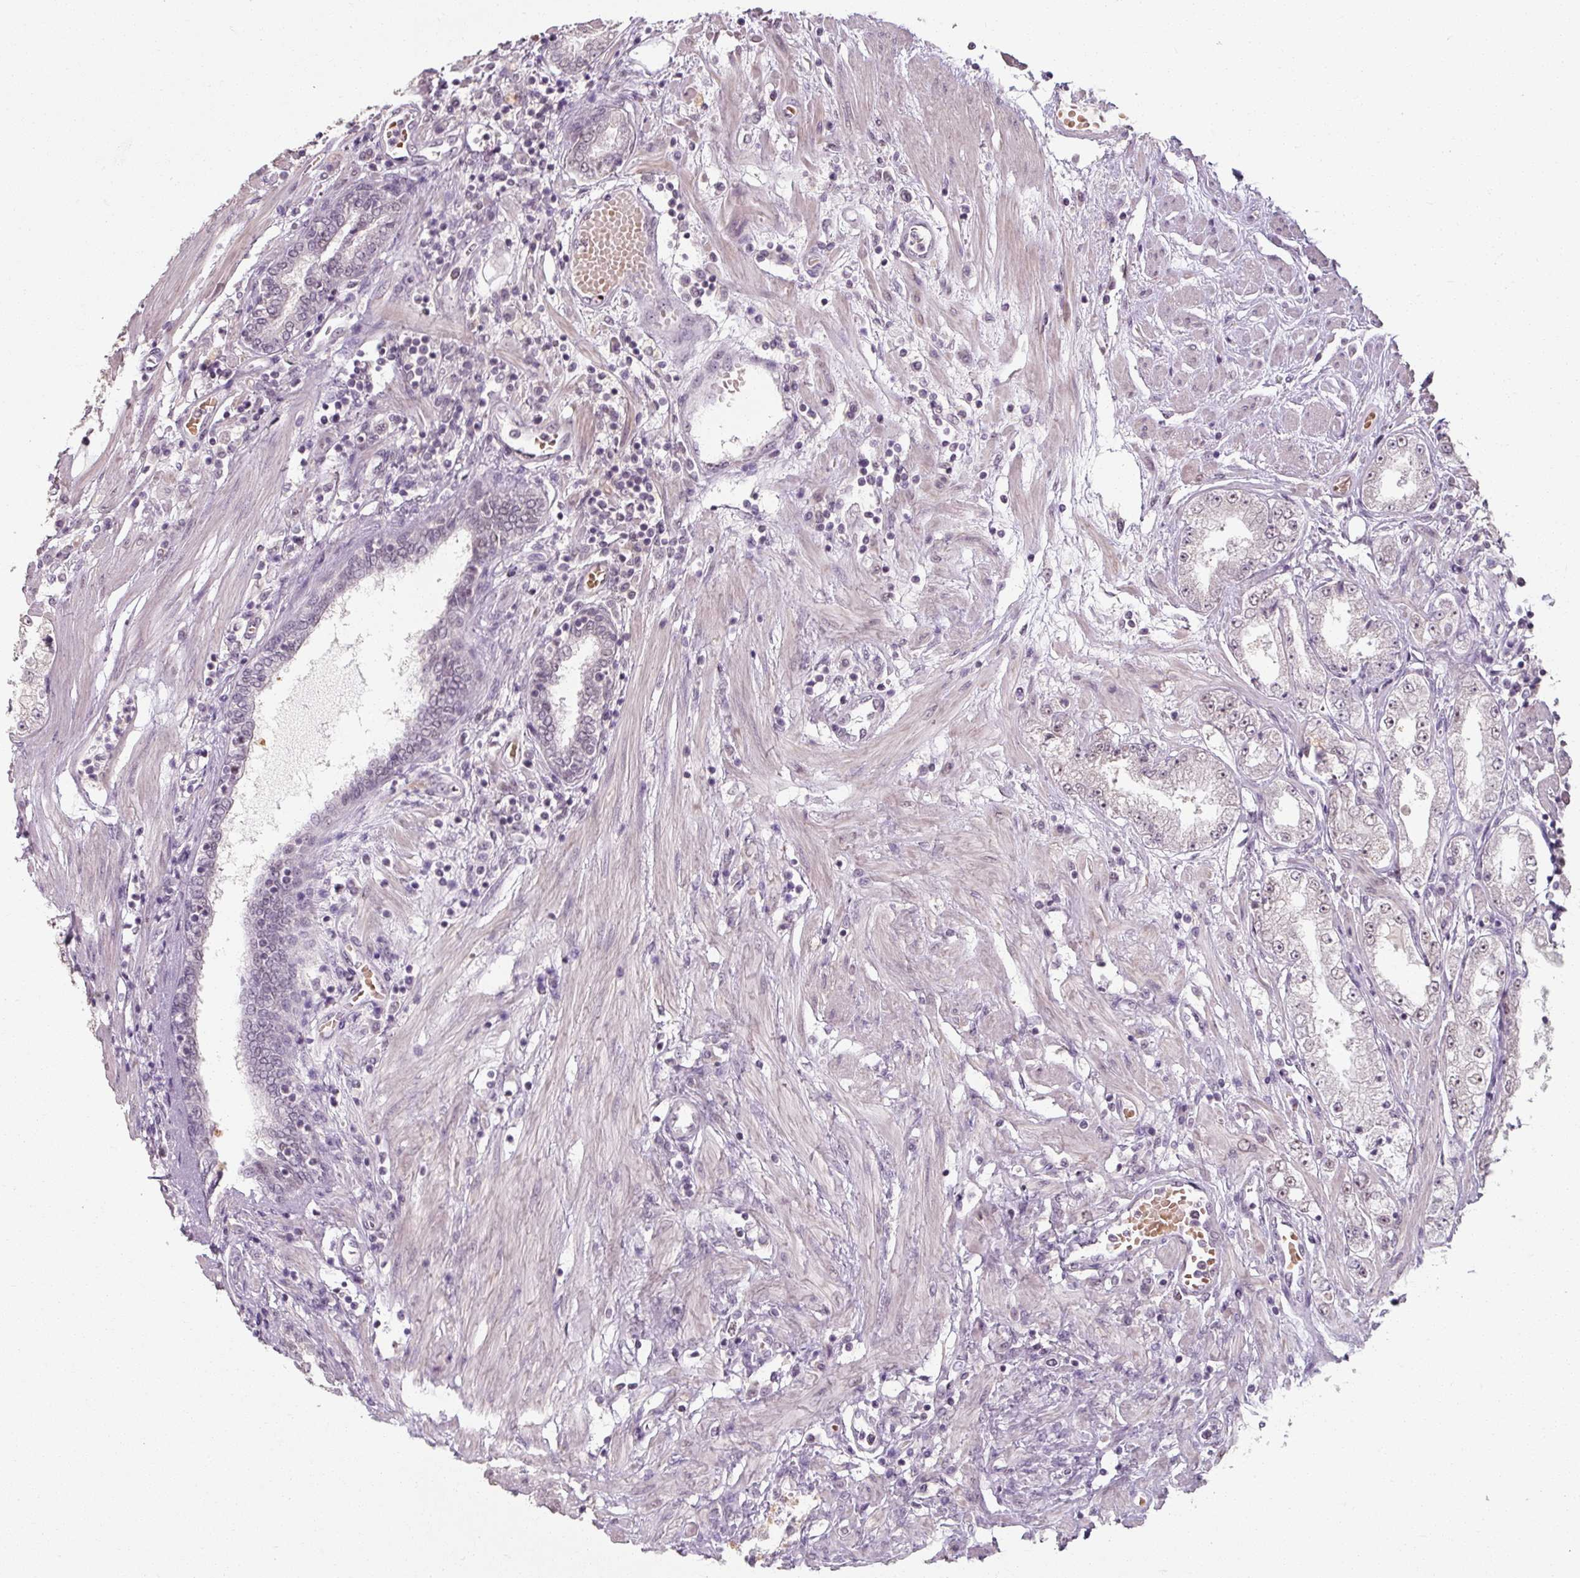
{"staining": {"intensity": "negative", "quantity": "none", "location": "none"}, "tissue": "prostate cancer", "cell_type": "Tumor cells", "image_type": "cancer", "snomed": [{"axis": "morphology", "description": "Adenocarcinoma, High grade"}, {"axis": "topography", "description": "Prostate"}], "caption": "Prostate cancer was stained to show a protein in brown. There is no significant staining in tumor cells.", "gene": "ZFTRAF1", "patient": {"sex": "male", "age": 69}}